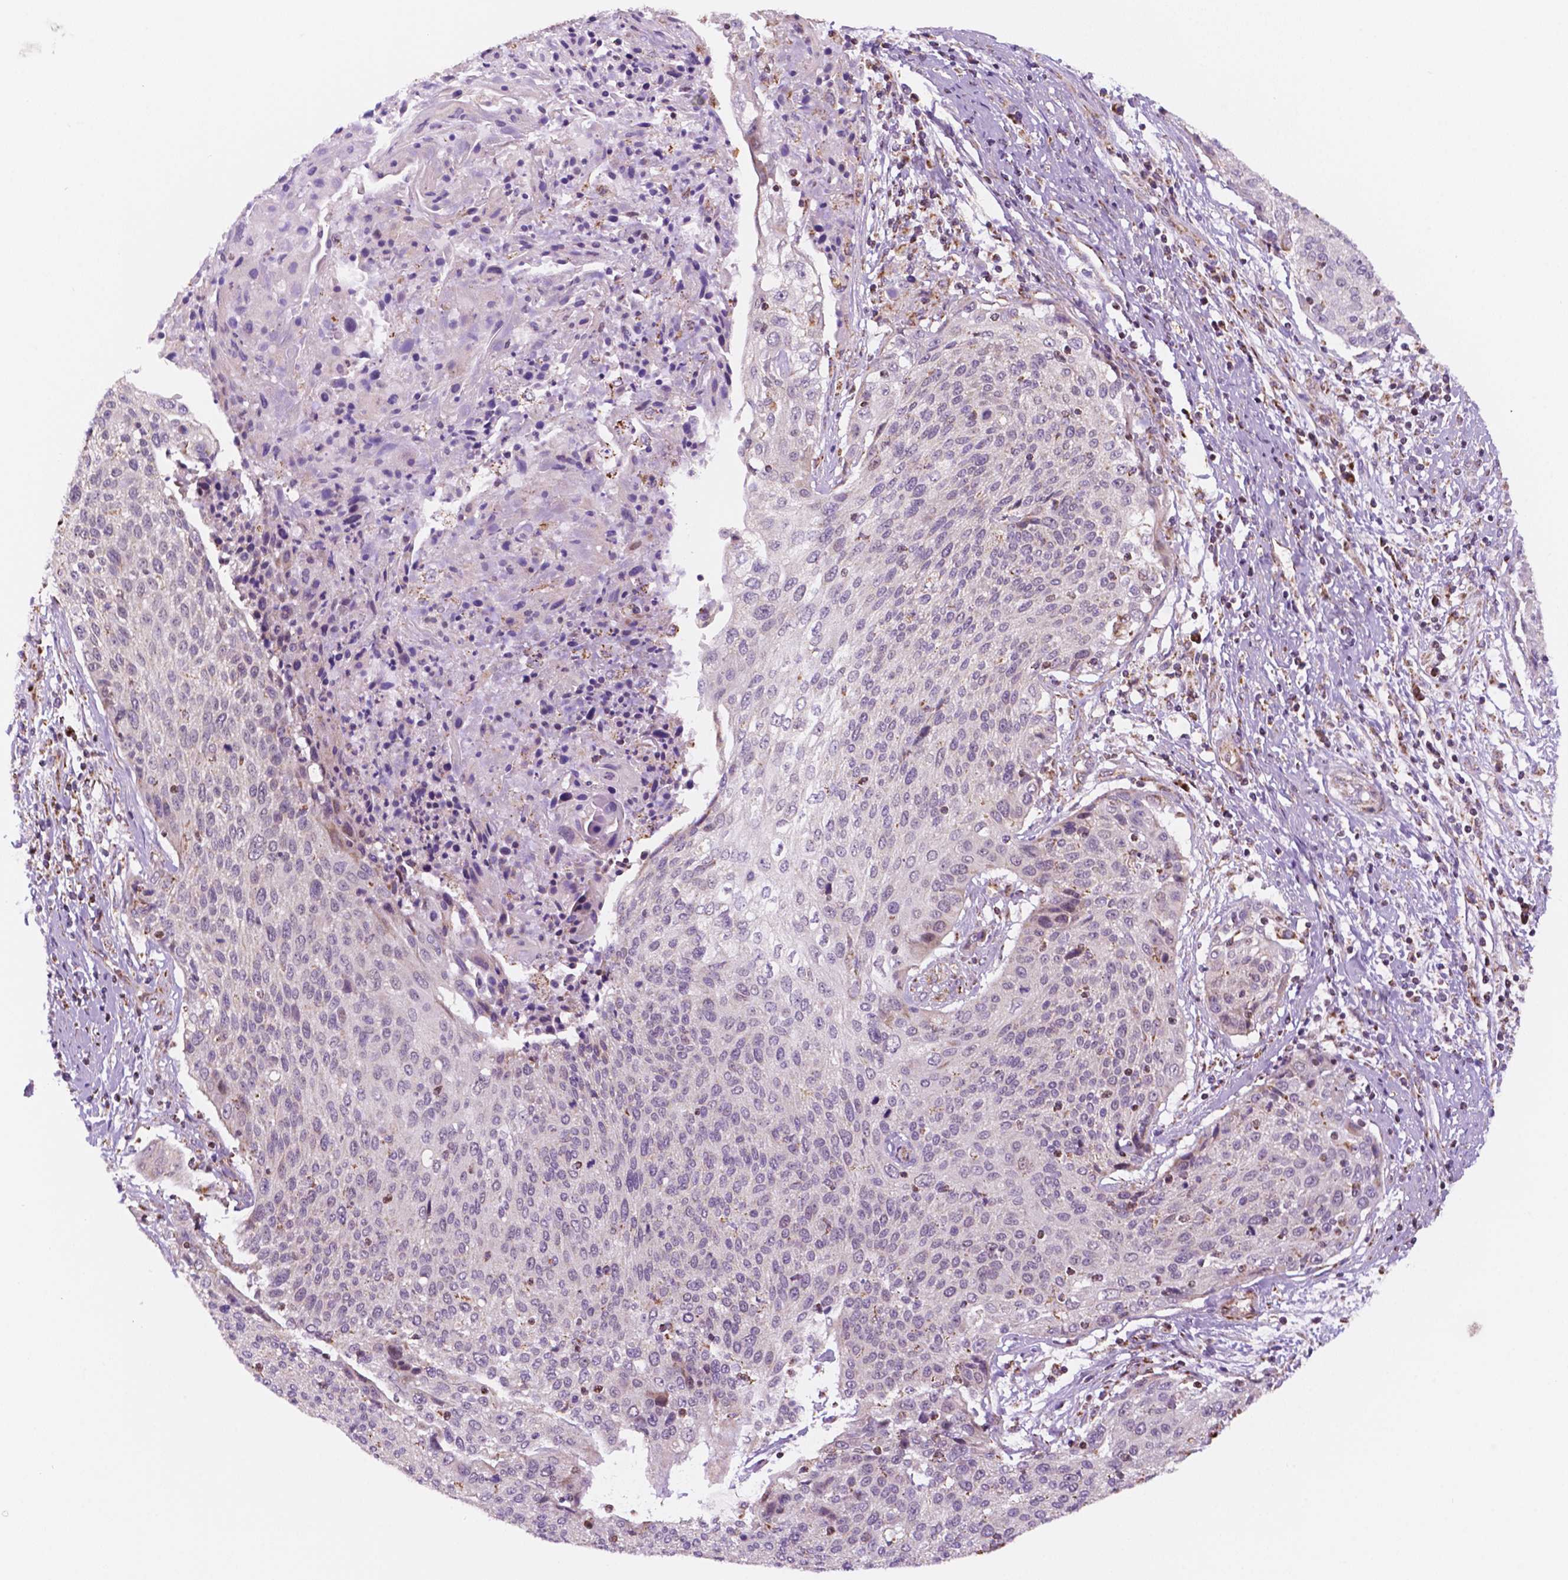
{"staining": {"intensity": "negative", "quantity": "none", "location": "none"}, "tissue": "cervical cancer", "cell_type": "Tumor cells", "image_type": "cancer", "snomed": [{"axis": "morphology", "description": "Squamous cell carcinoma, NOS"}, {"axis": "topography", "description": "Cervix"}], "caption": "The IHC image has no significant positivity in tumor cells of cervical cancer (squamous cell carcinoma) tissue. Nuclei are stained in blue.", "gene": "GEMIN4", "patient": {"sex": "female", "age": 31}}